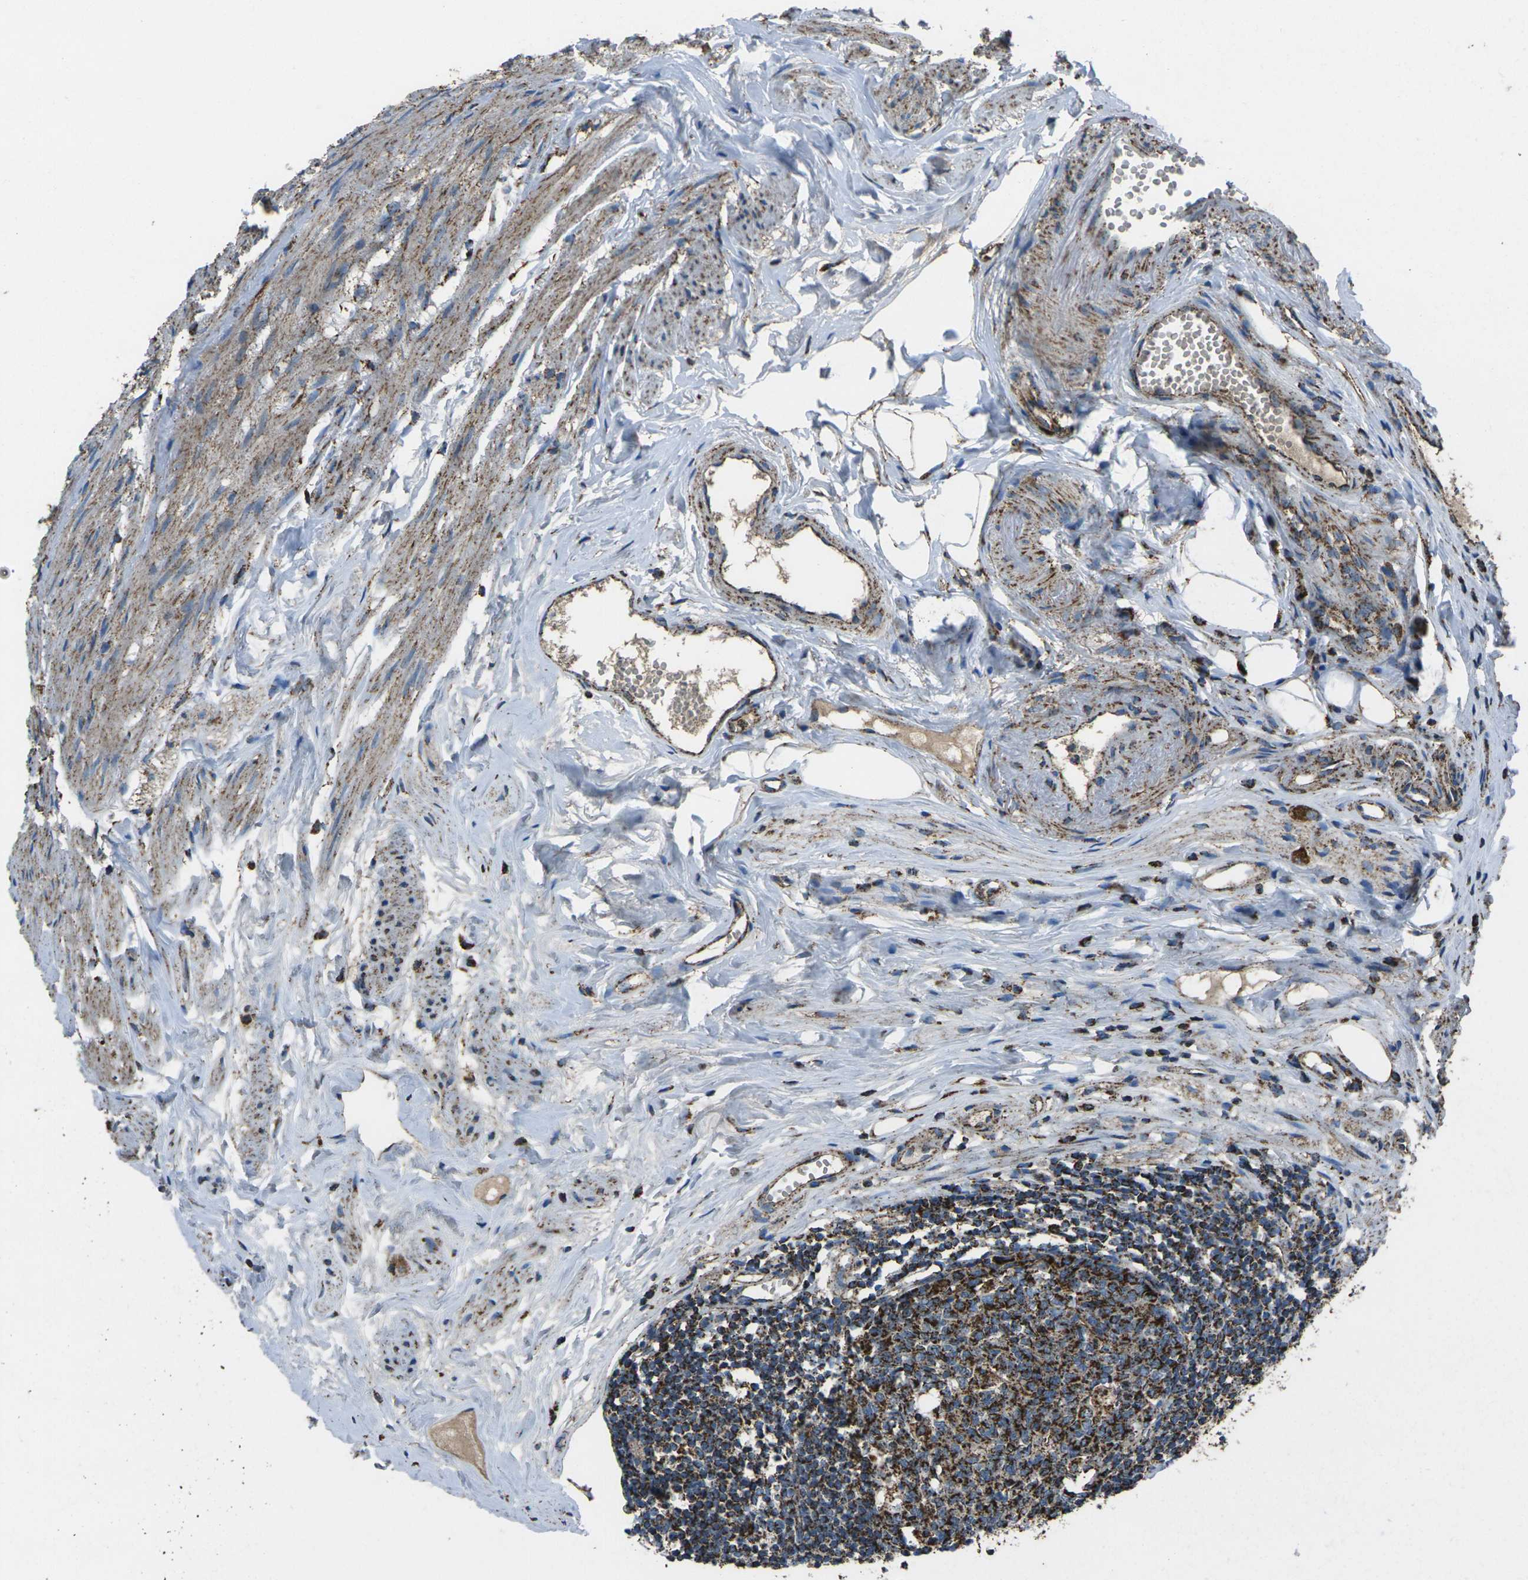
{"staining": {"intensity": "strong", "quantity": ">75%", "location": "cytoplasmic/membranous"}, "tissue": "appendix", "cell_type": "Glandular cells", "image_type": "normal", "snomed": [{"axis": "morphology", "description": "Normal tissue, NOS"}, {"axis": "topography", "description": "Appendix"}], "caption": "High-magnification brightfield microscopy of normal appendix stained with DAB (3,3'-diaminobenzidine) (brown) and counterstained with hematoxylin (blue). glandular cells exhibit strong cytoplasmic/membranous positivity is seen in approximately>75% of cells. (Brightfield microscopy of DAB IHC at high magnification).", "gene": "KLHL5", "patient": {"sex": "female", "age": 77}}